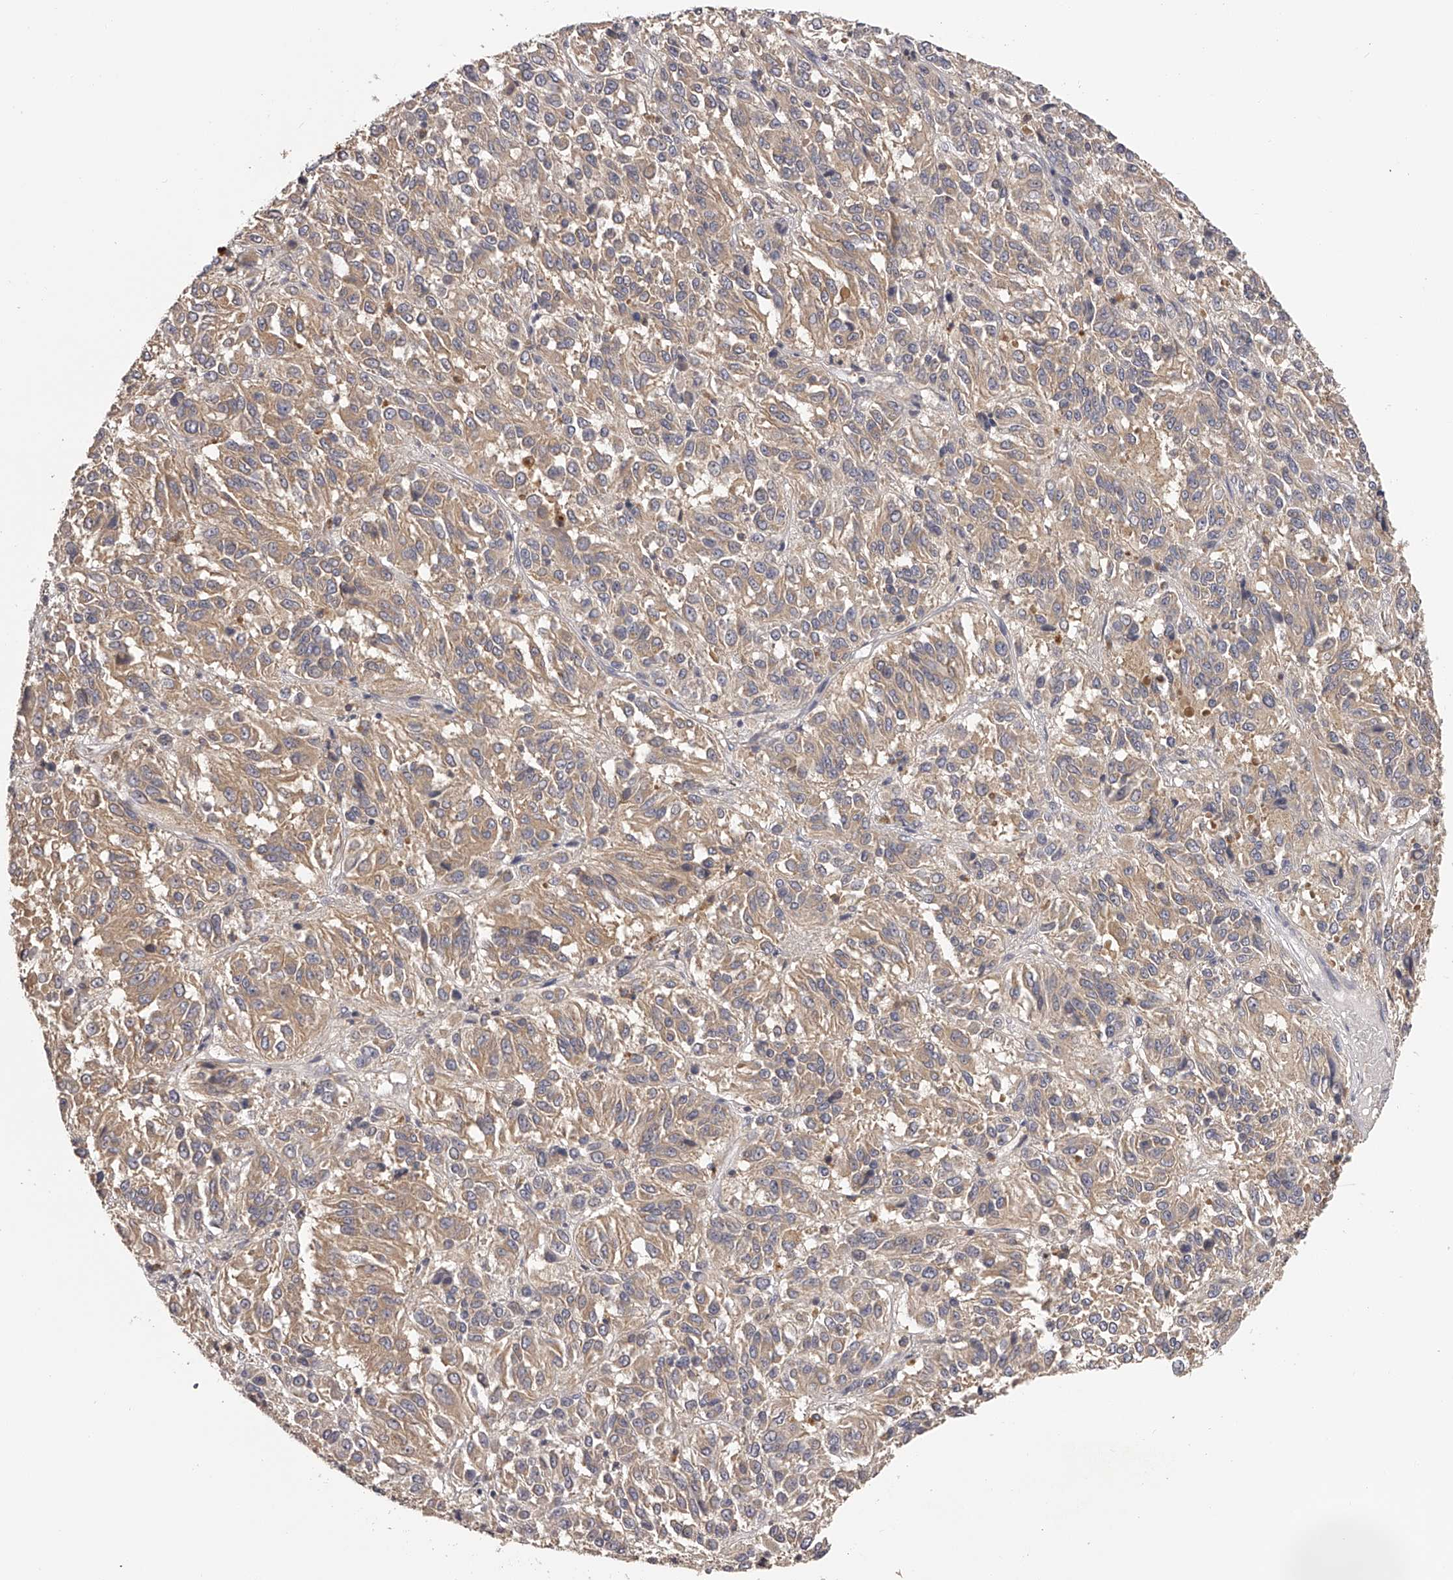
{"staining": {"intensity": "weak", "quantity": ">75%", "location": "cytoplasmic/membranous"}, "tissue": "melanoma", "cell_type": "Tumor cells", "image_type": "cancer", "snomed": [{"axis": "morphology", "description": "Malignant melanoma, Metastatic site"}, {"axis": "topography", "description": "Lung"}], "caption": "A histopathology image of human malignant melanoma (metastatic site) stained for a protein exhibits weak cytoplasmic/membranous brown staining in tumor cells.", "gene": "TNN", "patient": {"sex": "male", "age": 64}}